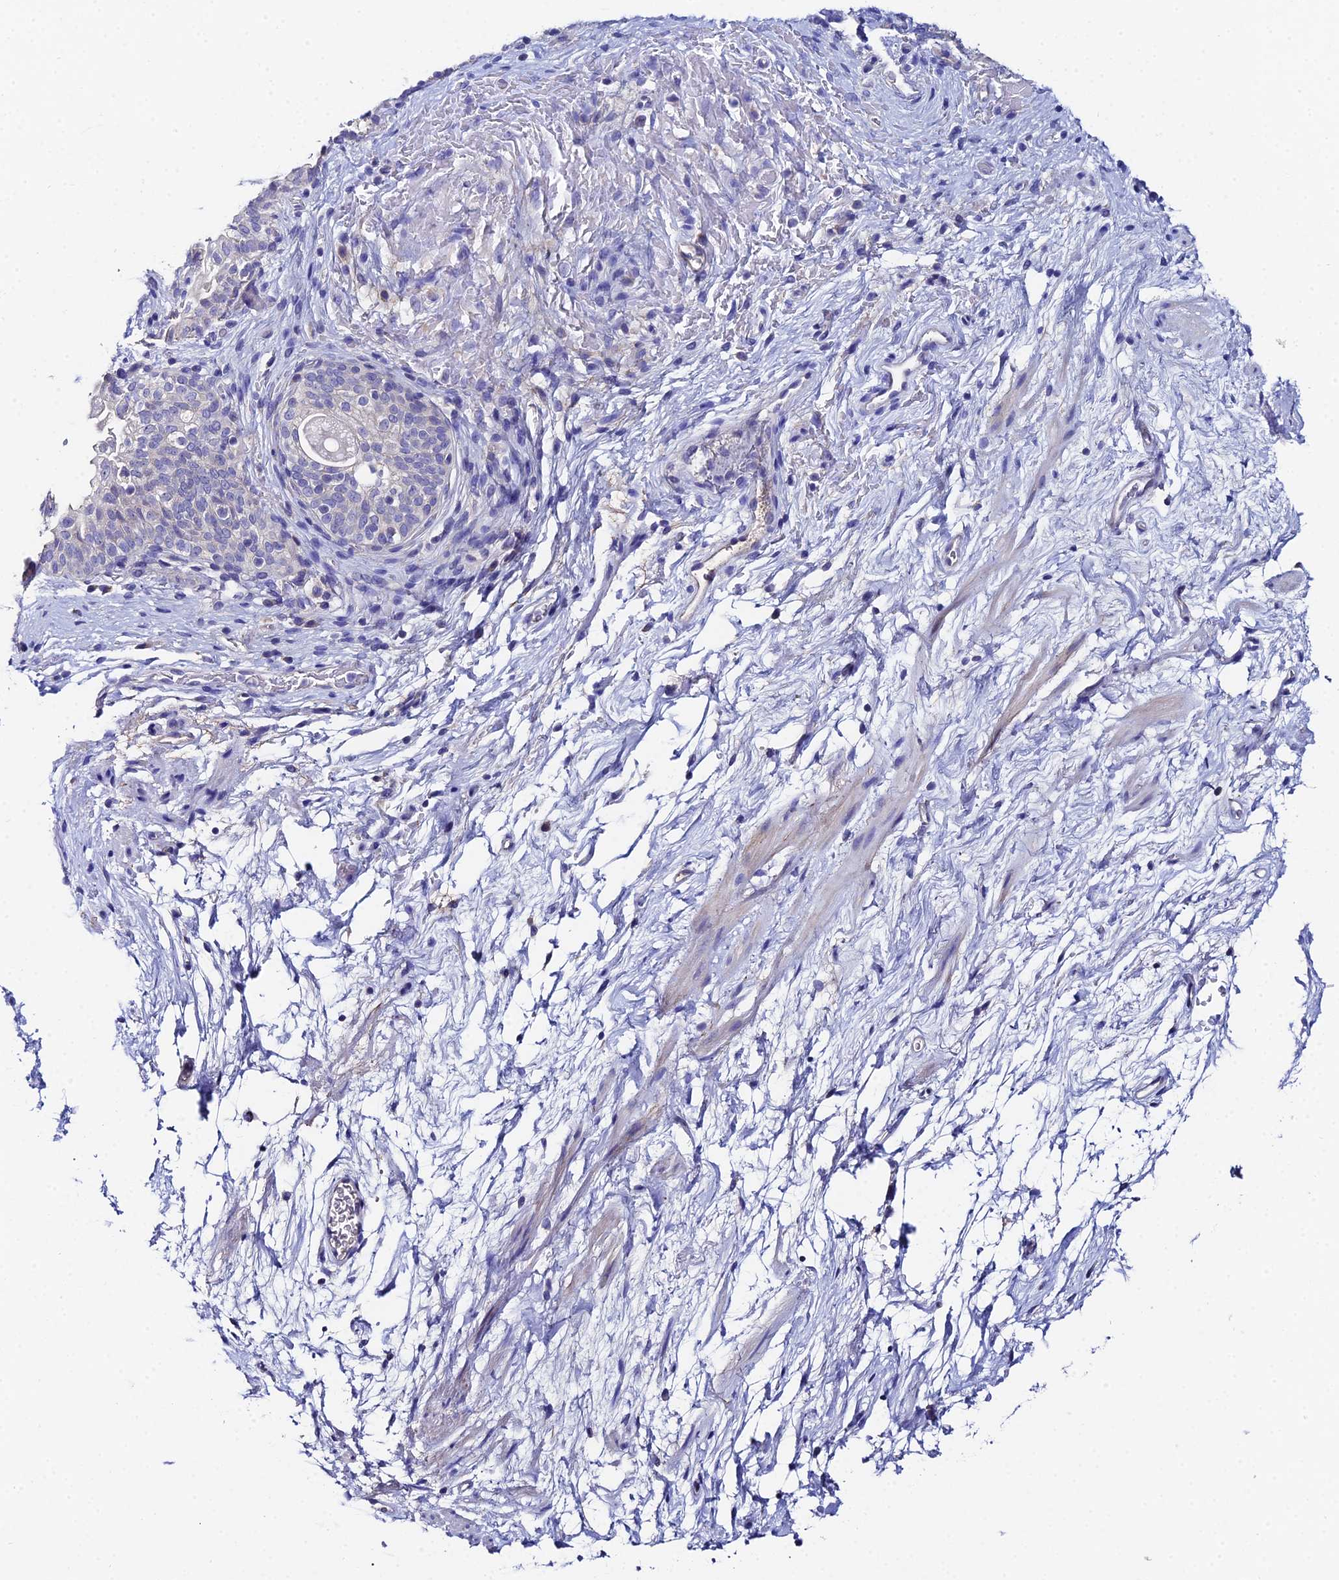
{"staining": {"intensity": "weak", "quantity": "<25%", "location": "cytoplasmic/membranous"}, "tissue": "smooth muscle", "cell_type": "Smooth muscle cells", "image_type": "normal", "snomed": [{"axis": "morphology", "description": "Normal tissue, NOS"}, {"axis": "topography", "description": "Smooth muscle"}, {"axis": "topography", "description": "Peripheral nerve tissue"}], "caption": "DAB immunohistochemical staining of unremarkable smooth muscle reveals no significant staining in smooth muscle cells.", "gene": "UBE2L3", "patient": {"sex": "male", "age": 69}}